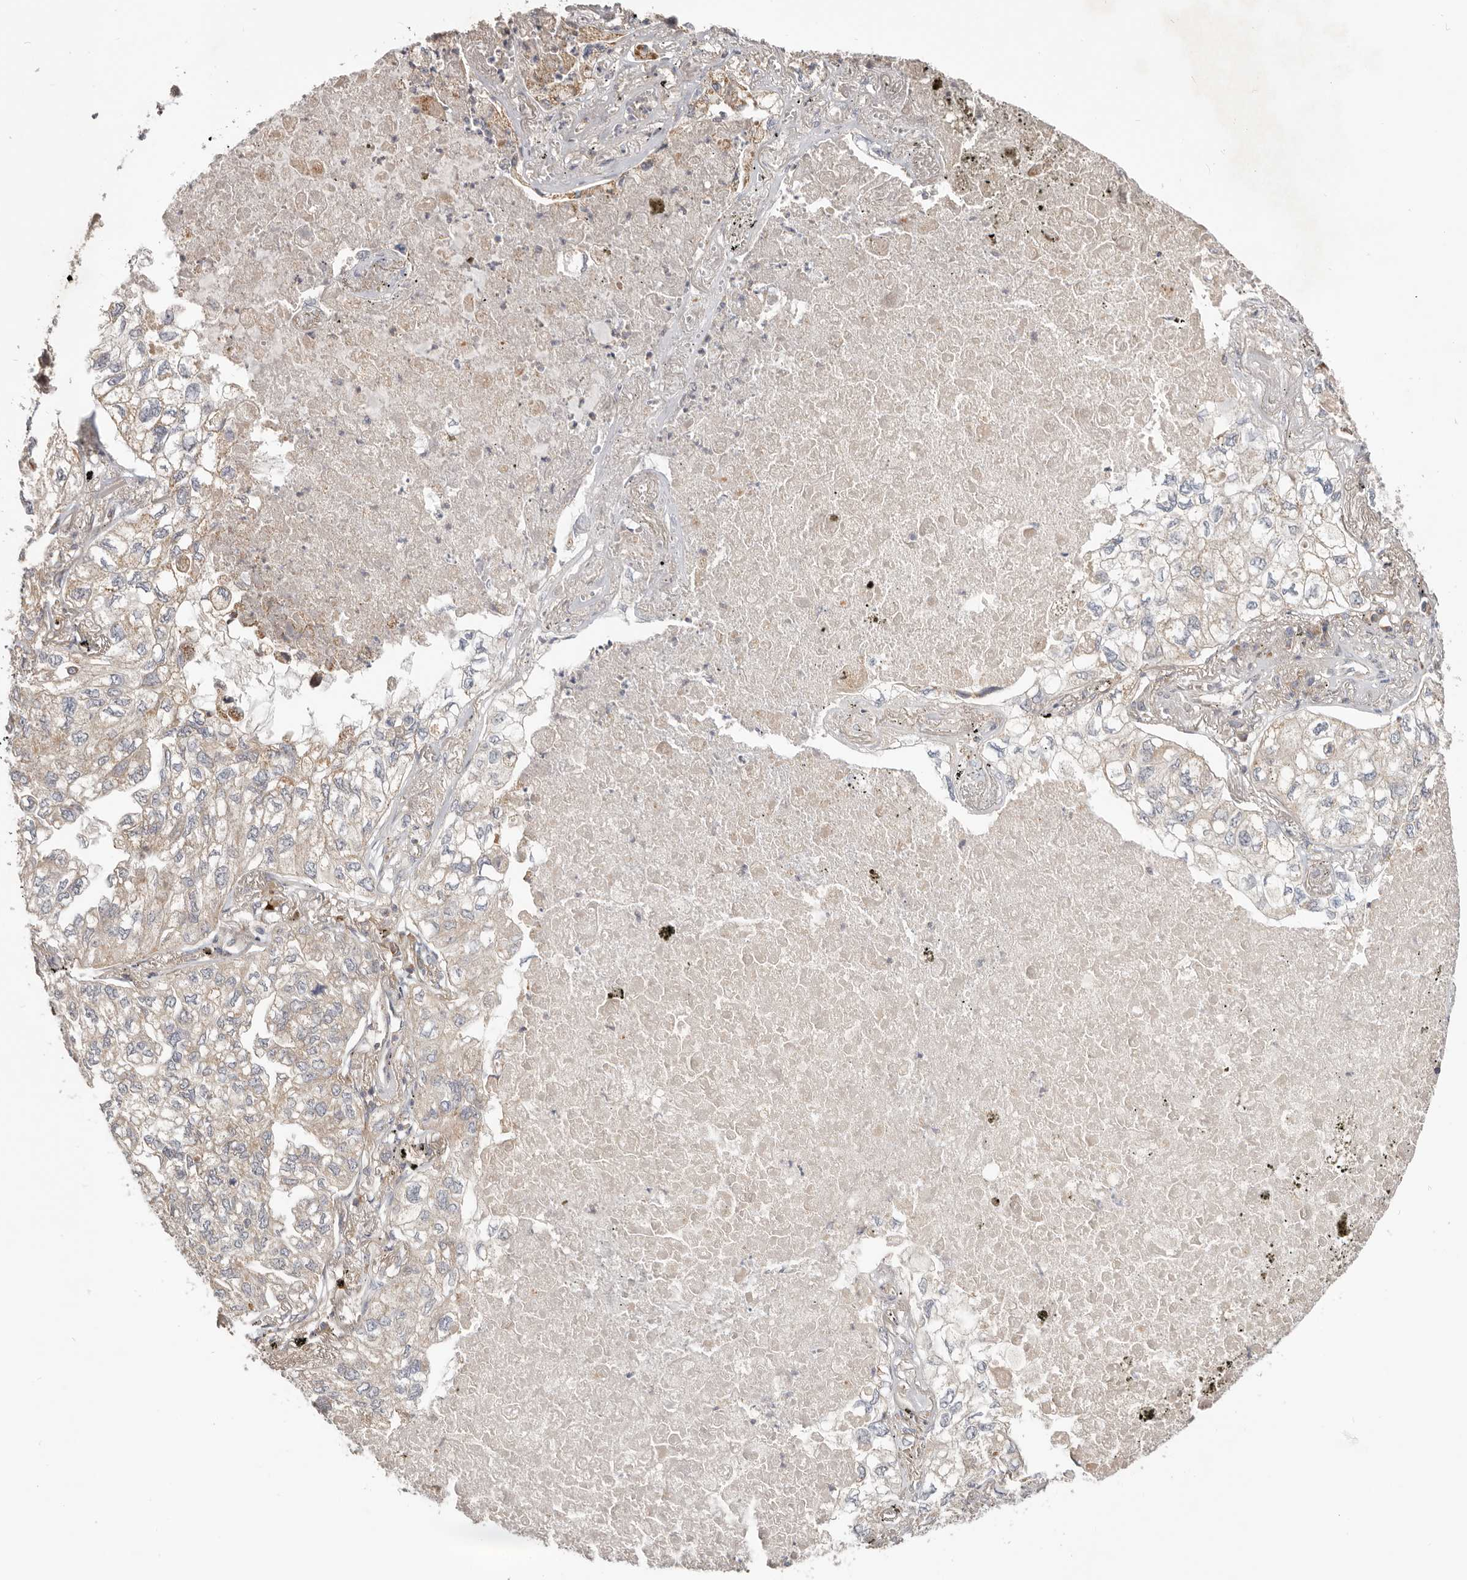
{"staining": {"intensity": "negative", "quantity": "none", "location": "none"}, "tissue": "lung cancer", "cell_type": "Tumor cells", "image_type": "cancer", "snomed": [{"axis": "morphology", "description": "Adenocarcinoma, NOS"}, {"axis": "topography", "description": "Lung"}], "caption": "A high-resolution image shows immunohistochemistry (IHC) staining of adenocarcinoma (lung), which shows no significant staining in tumor cells.", "gene": "LRP6", "patient": {"sex": "male", "age": 65}}